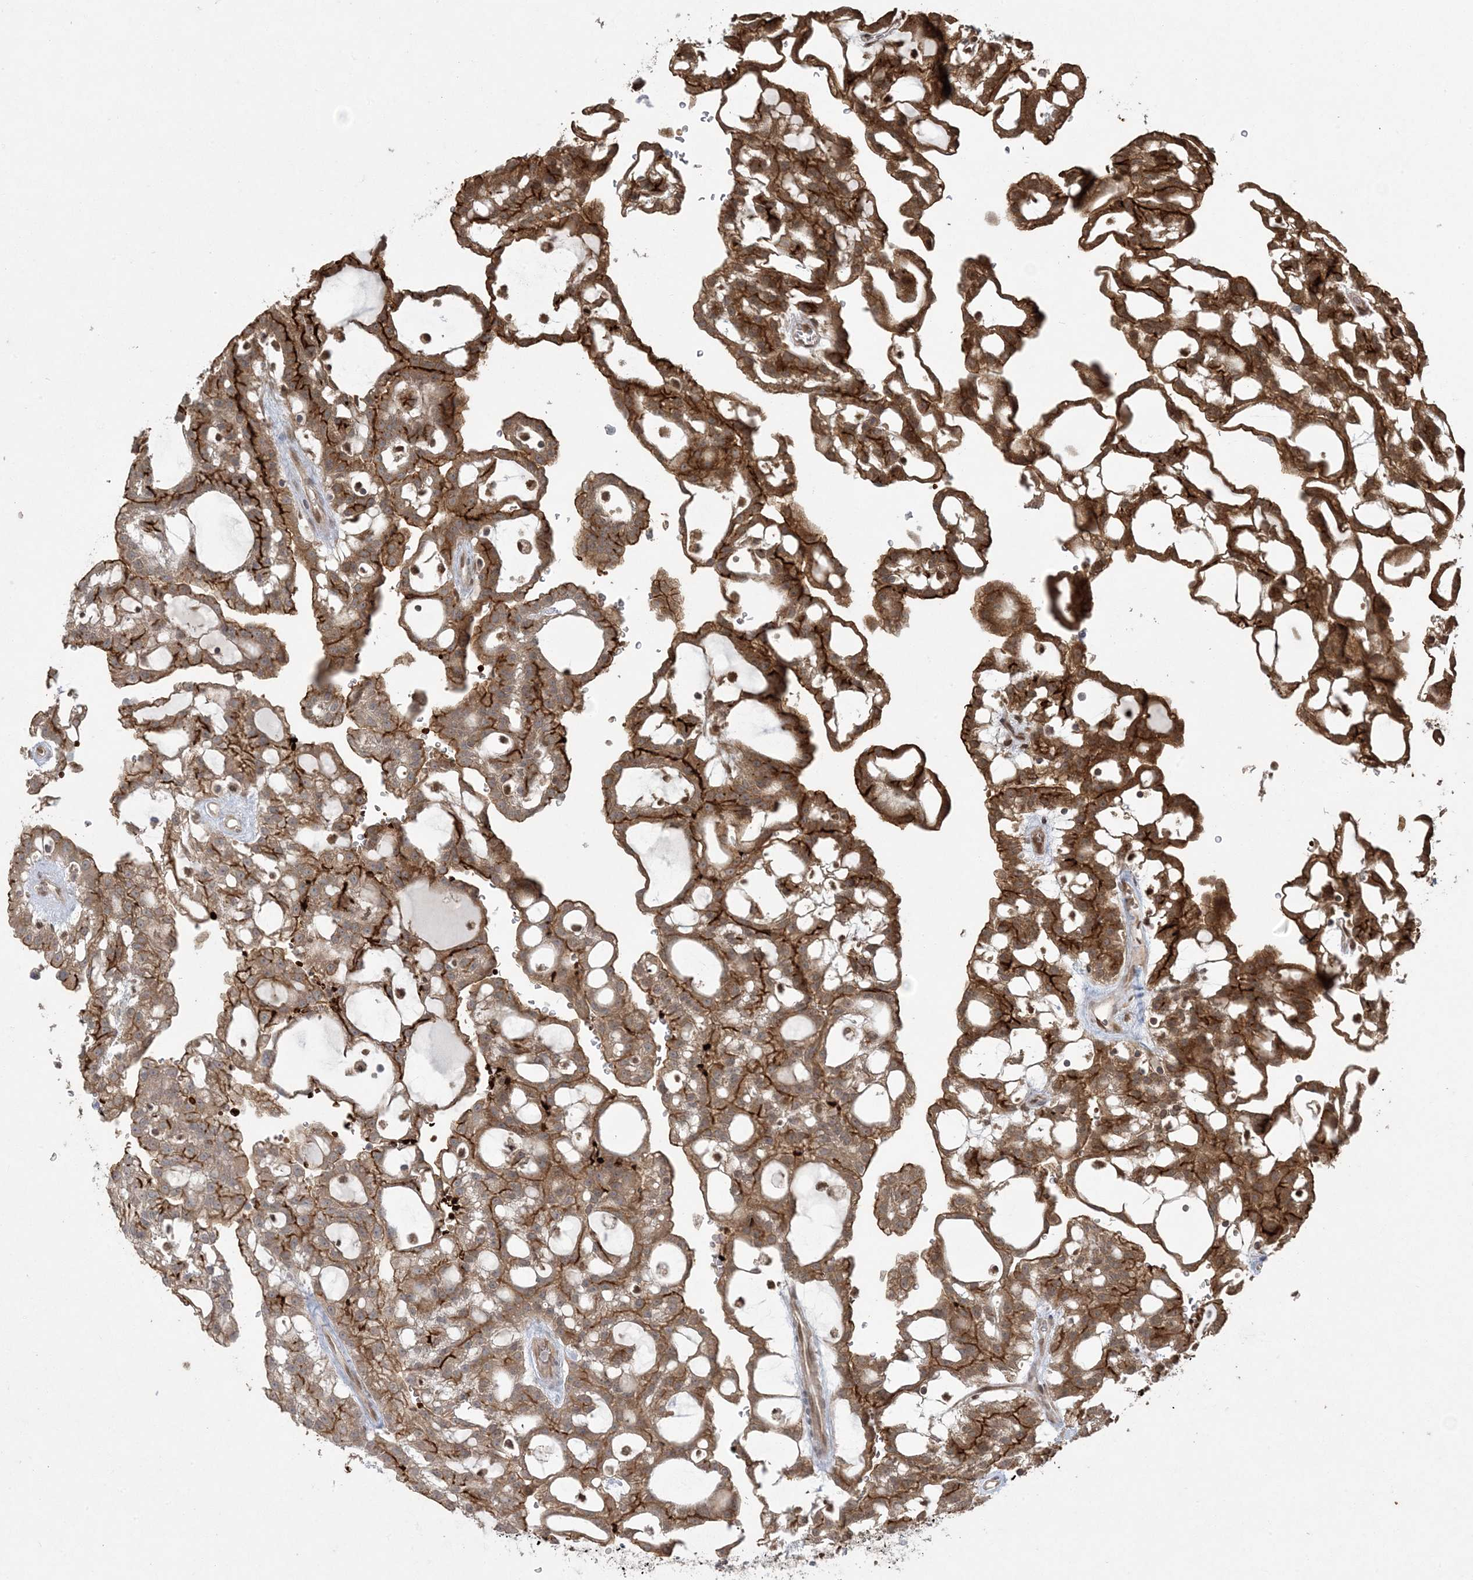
{"staining": {"intensity": "strong", "quantity": ">75%", "location": "cytoplasmic/membranous"}, "tissue": "renal cancer", "cell_type": "Tumor cells", "image_type": "cancer", "snomed": [{"axis": "morphology", "description": "Adenocarcinoma, NOS"}, {"axis": "topography", "description": "Kidney"}], "caption": "There is high levels of strong cytoplasmic/membranous positivity in tumor cells of adenocarcinoma (renal), as demonstrated by immunohistochemical staining (brown color).", "gene": "ABCF3", "patient": {"sex": "male", "age": 63}}